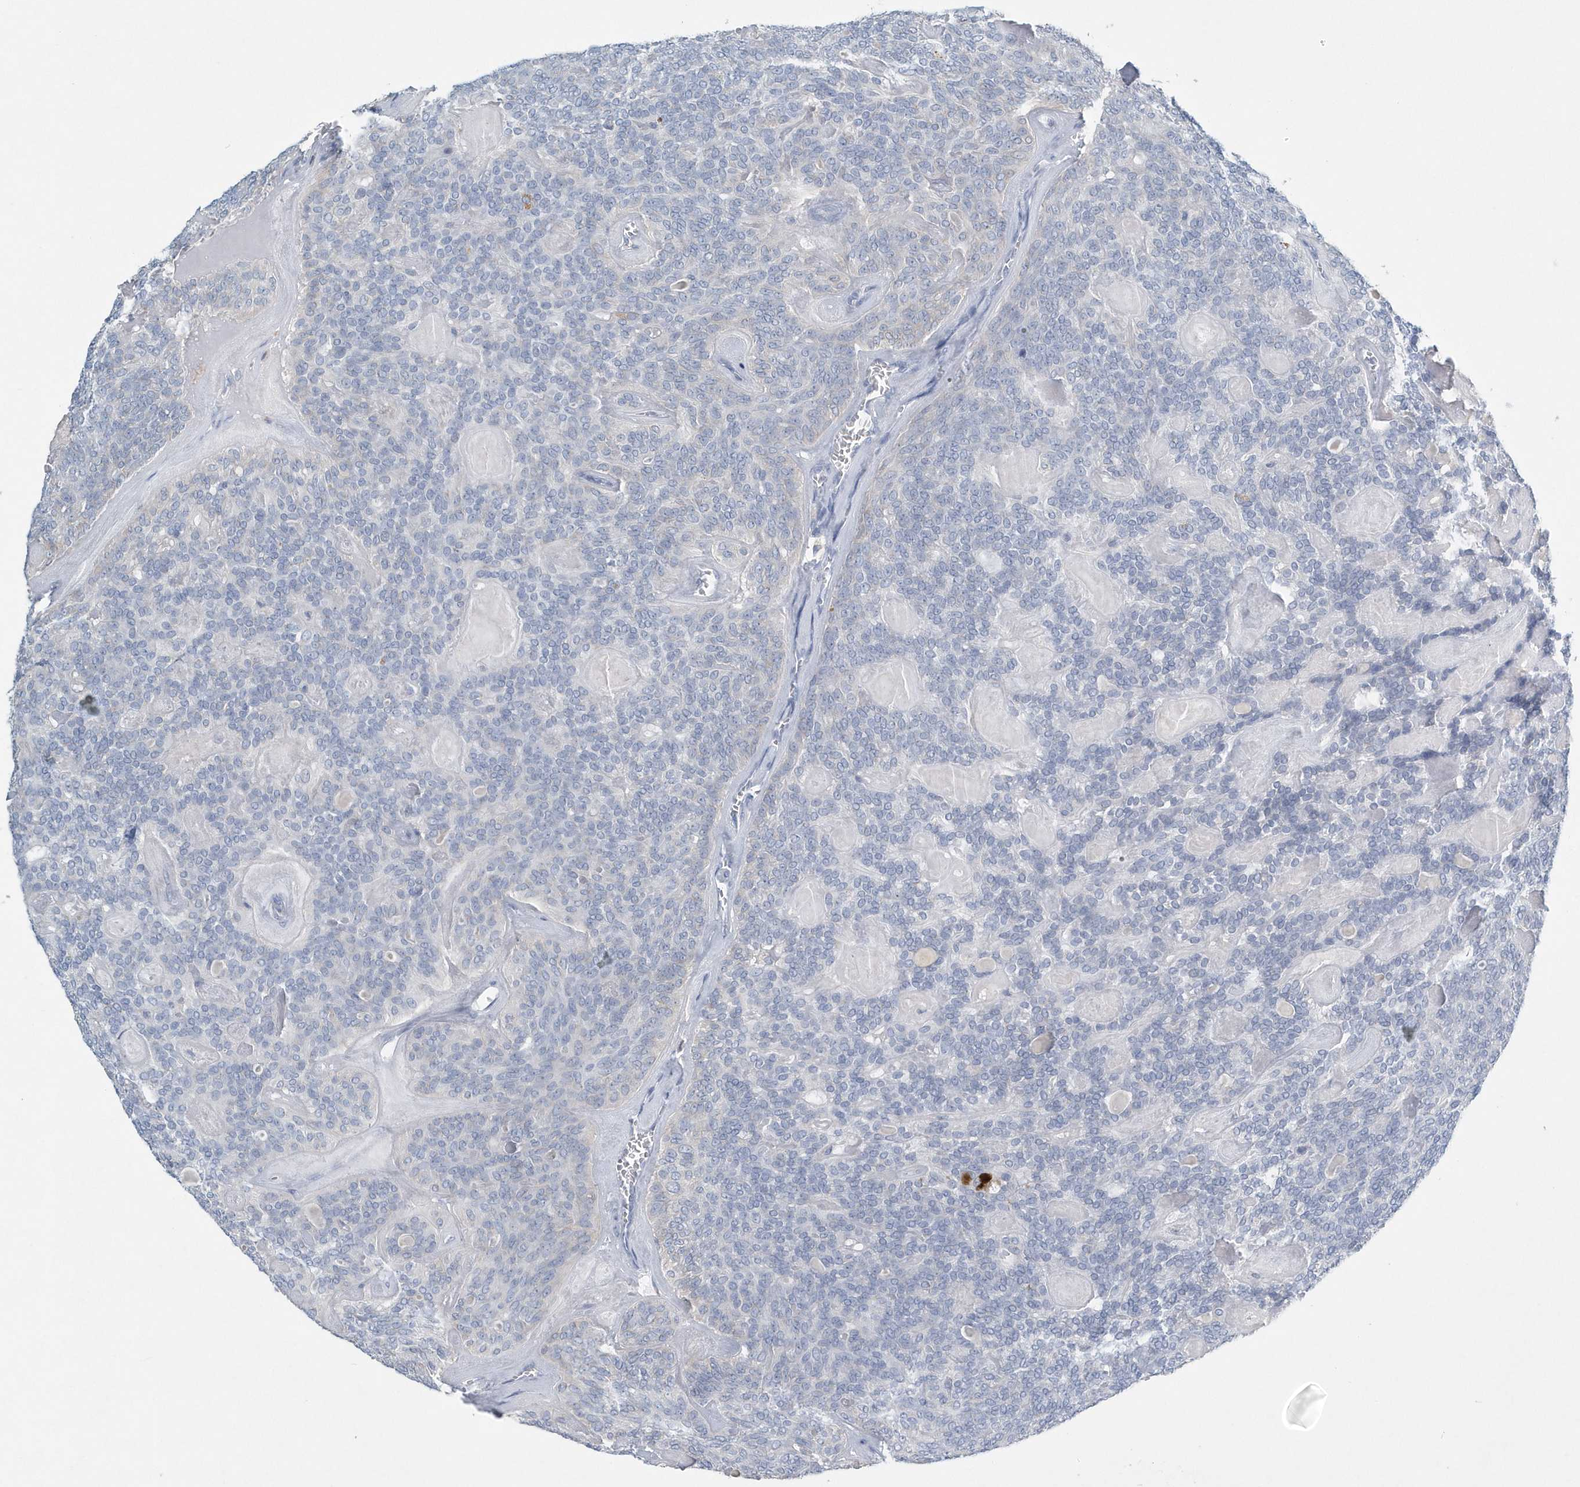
{"staining": {"intensity": "negative", "quantity": "none", "location": "none"}, "tissue": "head and neck cancer", "cell_type": "Tumor cells", "image_type": "cancer", "snomed": [{"axis": "morphology", "description": "Adenocarcinoma, NOS"}, {"axis": "topography", "description": "Head-Neck"}], "caption": "Adenocarcinoma (head and neck) stained for a protein using immunohistochemistry (IHC) displays no positivity tumor cells.", "gene": "SPATA18", "patient": {"sex": "male", "age": 66}}